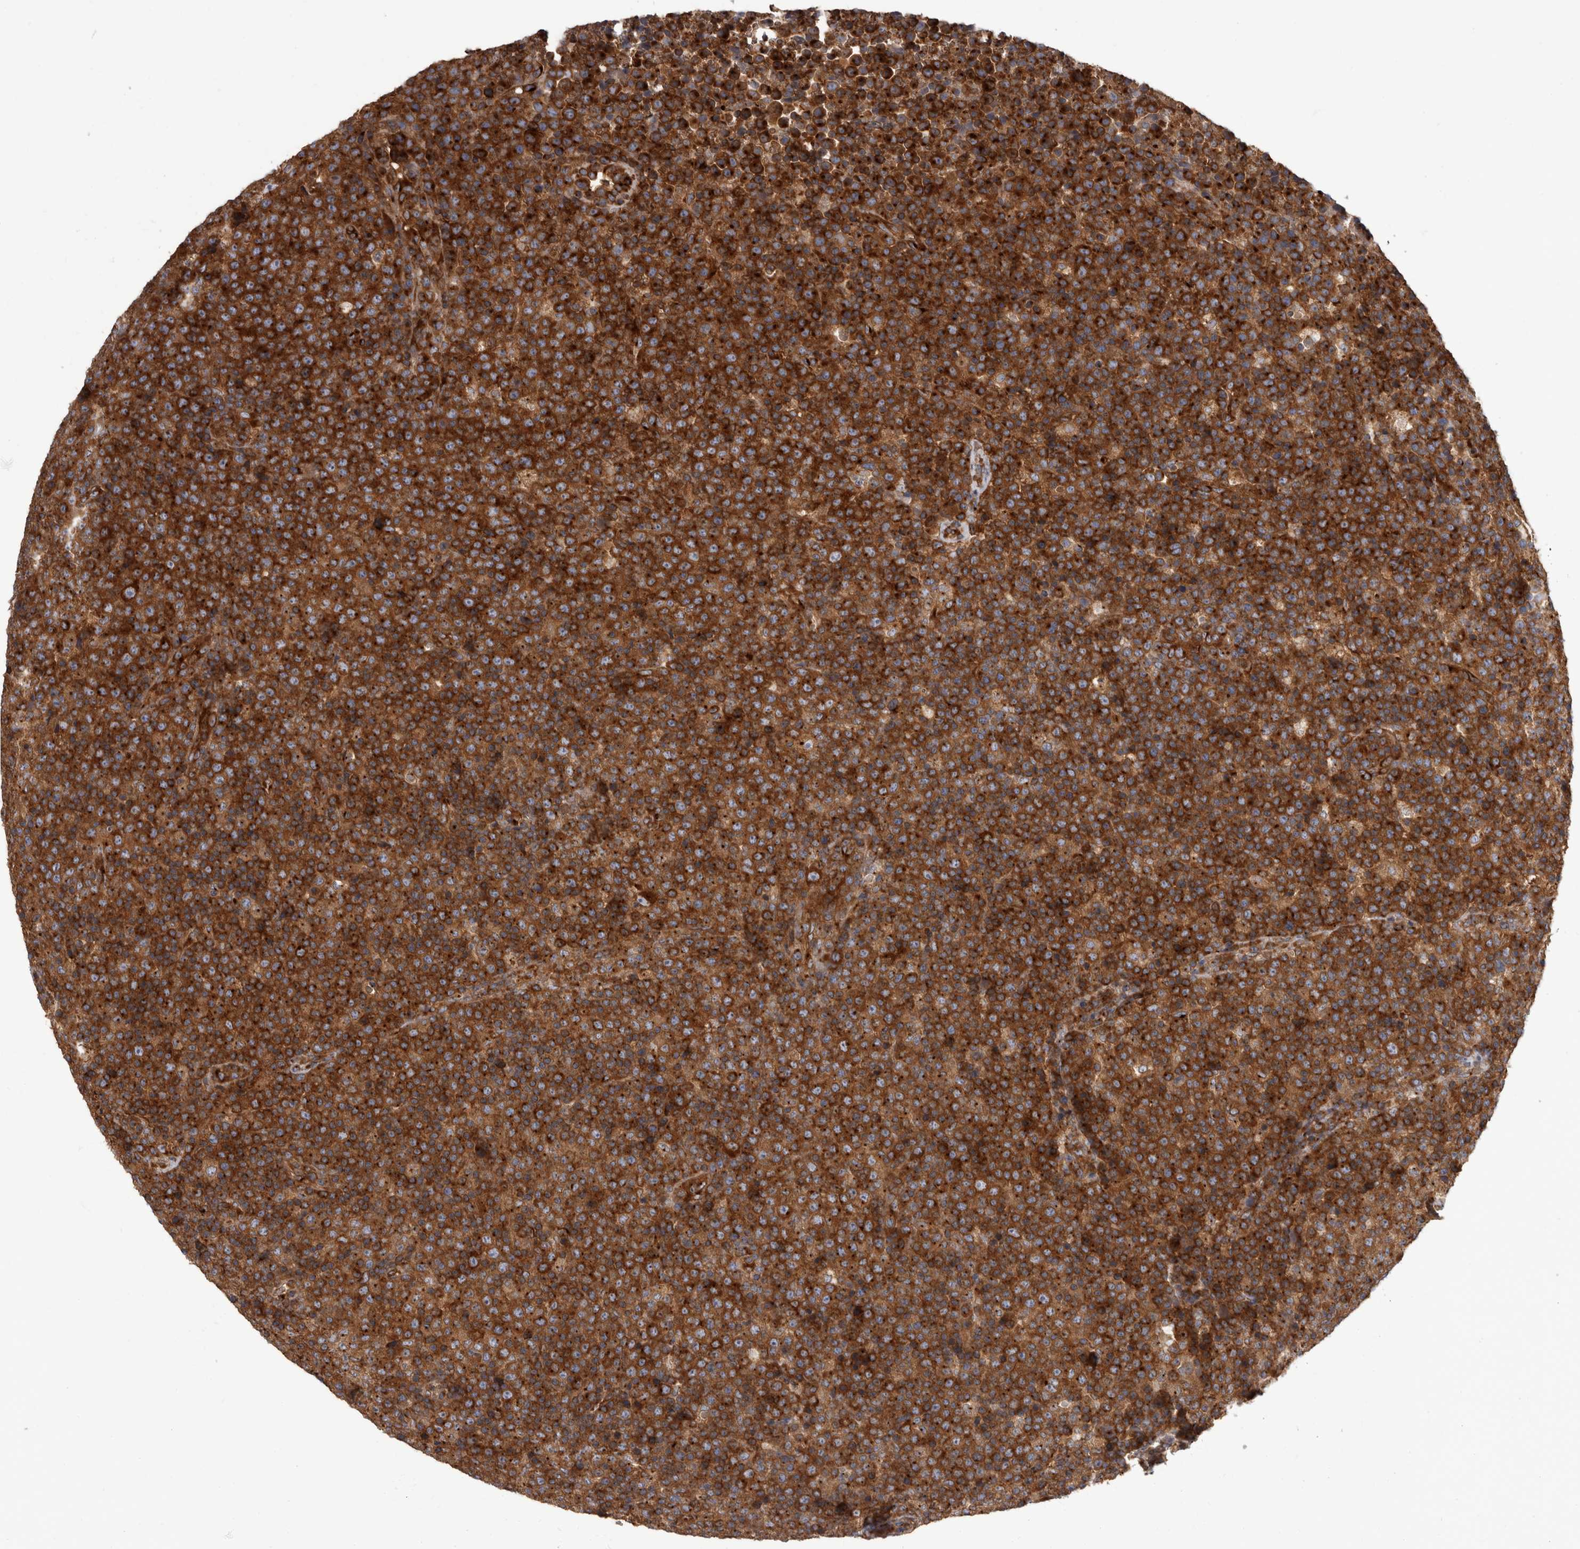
{"staining": {"intensity": "strong", "quantity": ">75%", "location": "cytoplasmic/membranous"}, "tissue": "lymphoma", "cell_type": "Tumor cells", "image_type": "cancer", "snomed": [{"axis": "morphology", "description": "Malignant lymphoma, non-Hodgkin's type, High grade"}, {"axis": "topography", "description": "Lymph node"}], "caption": "Protein staining demonstrates strong cytoplasmic/membranous staining in approximately >75% of tumor cells in lymphoma.", "gene": "HOOK3", "patient": {"sex": "male", "age": 13}}